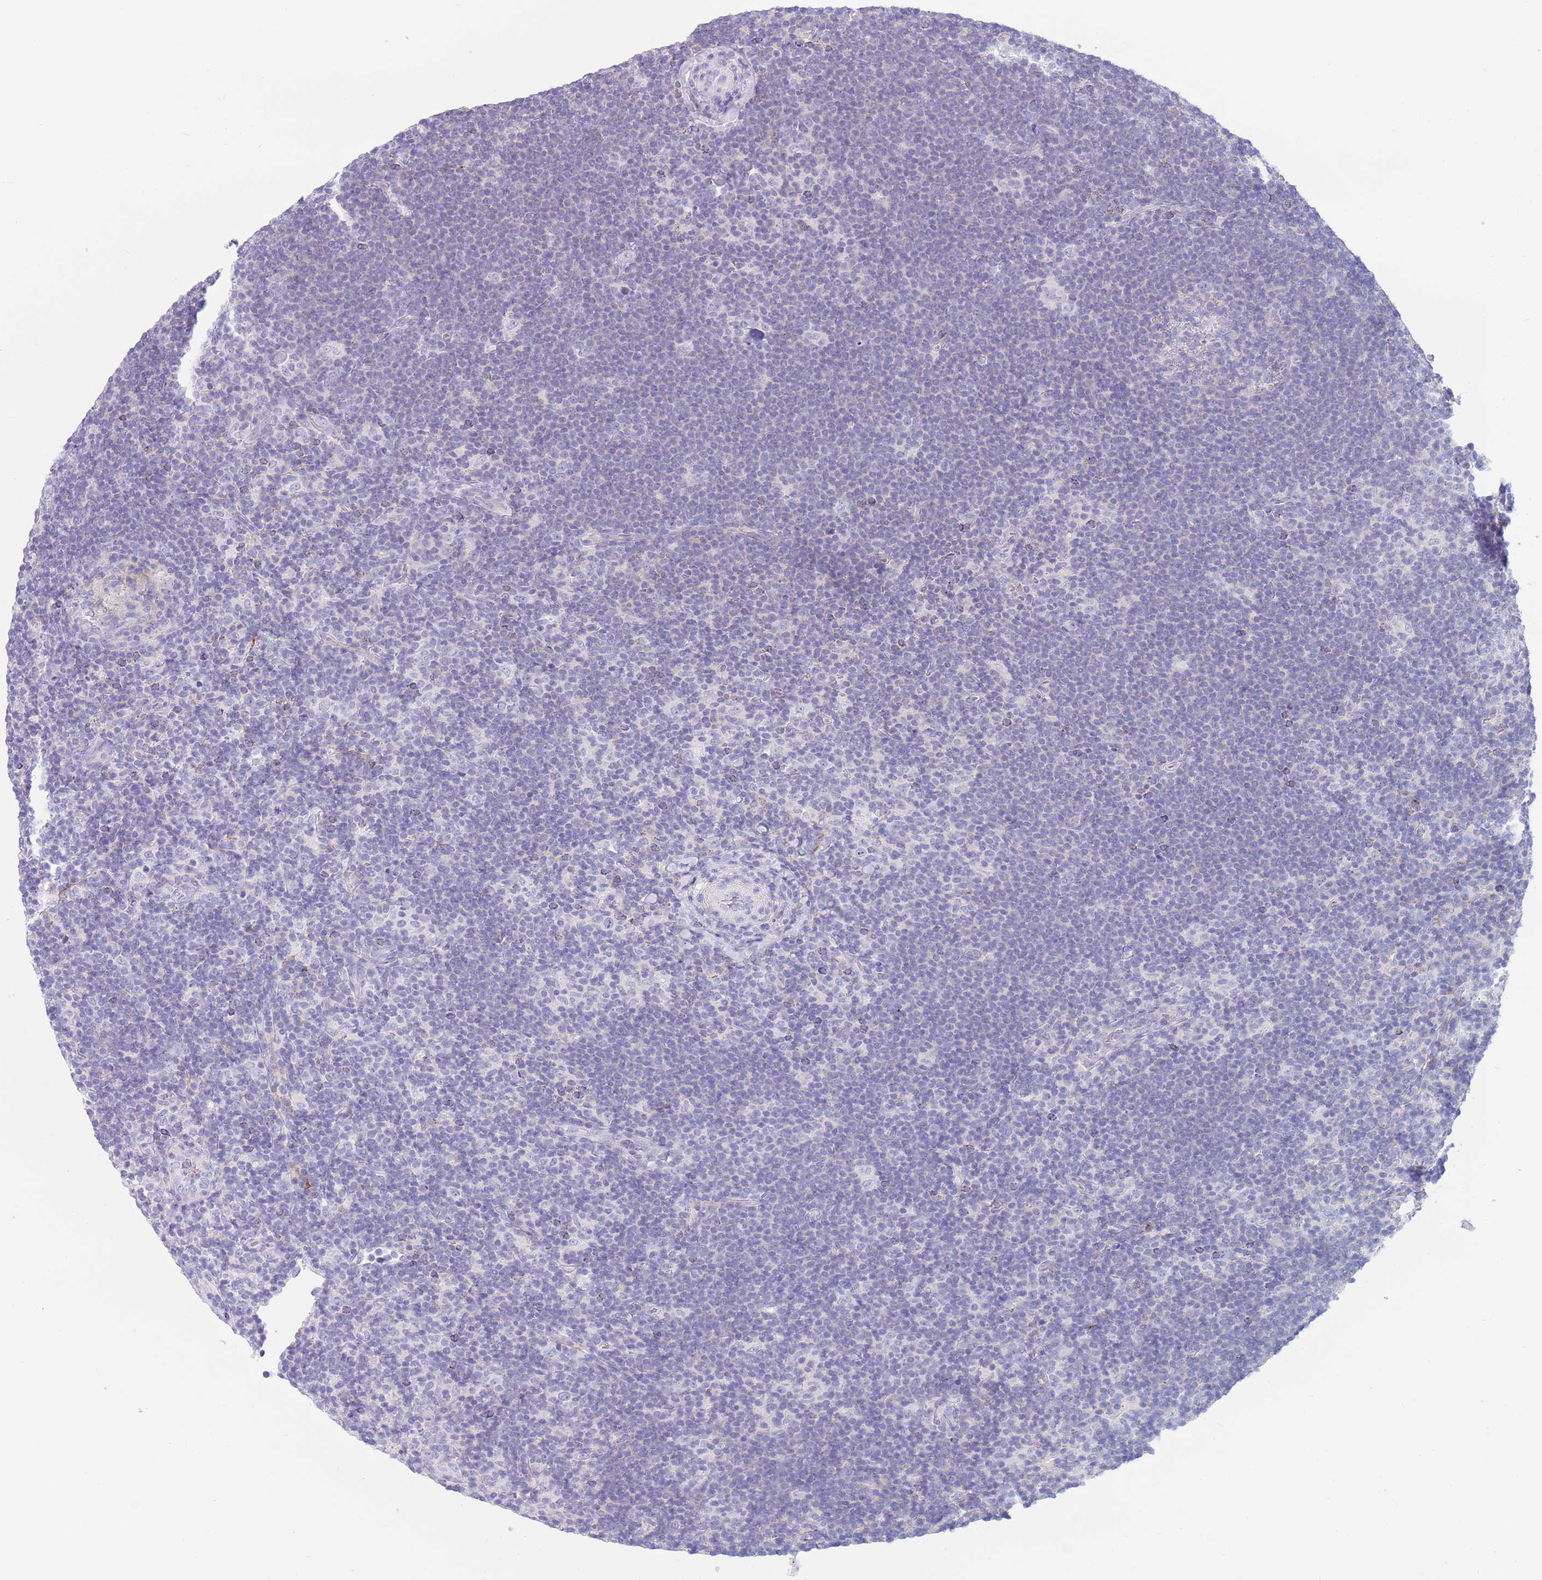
{"staining": {"intensity": "negative", "quantity": "none", "location": "none"}, "tissue": "lymphoma", "cell_type": "Tumor cells", "image_type": "cancer", "snomed": [{"axis": "morphology", "description": "Hodgkin's disease, NOS"}, {"axis": "topography", "description": "Lymph node"}], "caption": "Immunohistochemistry (IHC) histopathology image of neoplastic tissue: lymphoma stained with DAB reveals no significant protein staining in tumor cells.", "gene": "CPXM2", "patient": {"sex": "female", "age": 57}}